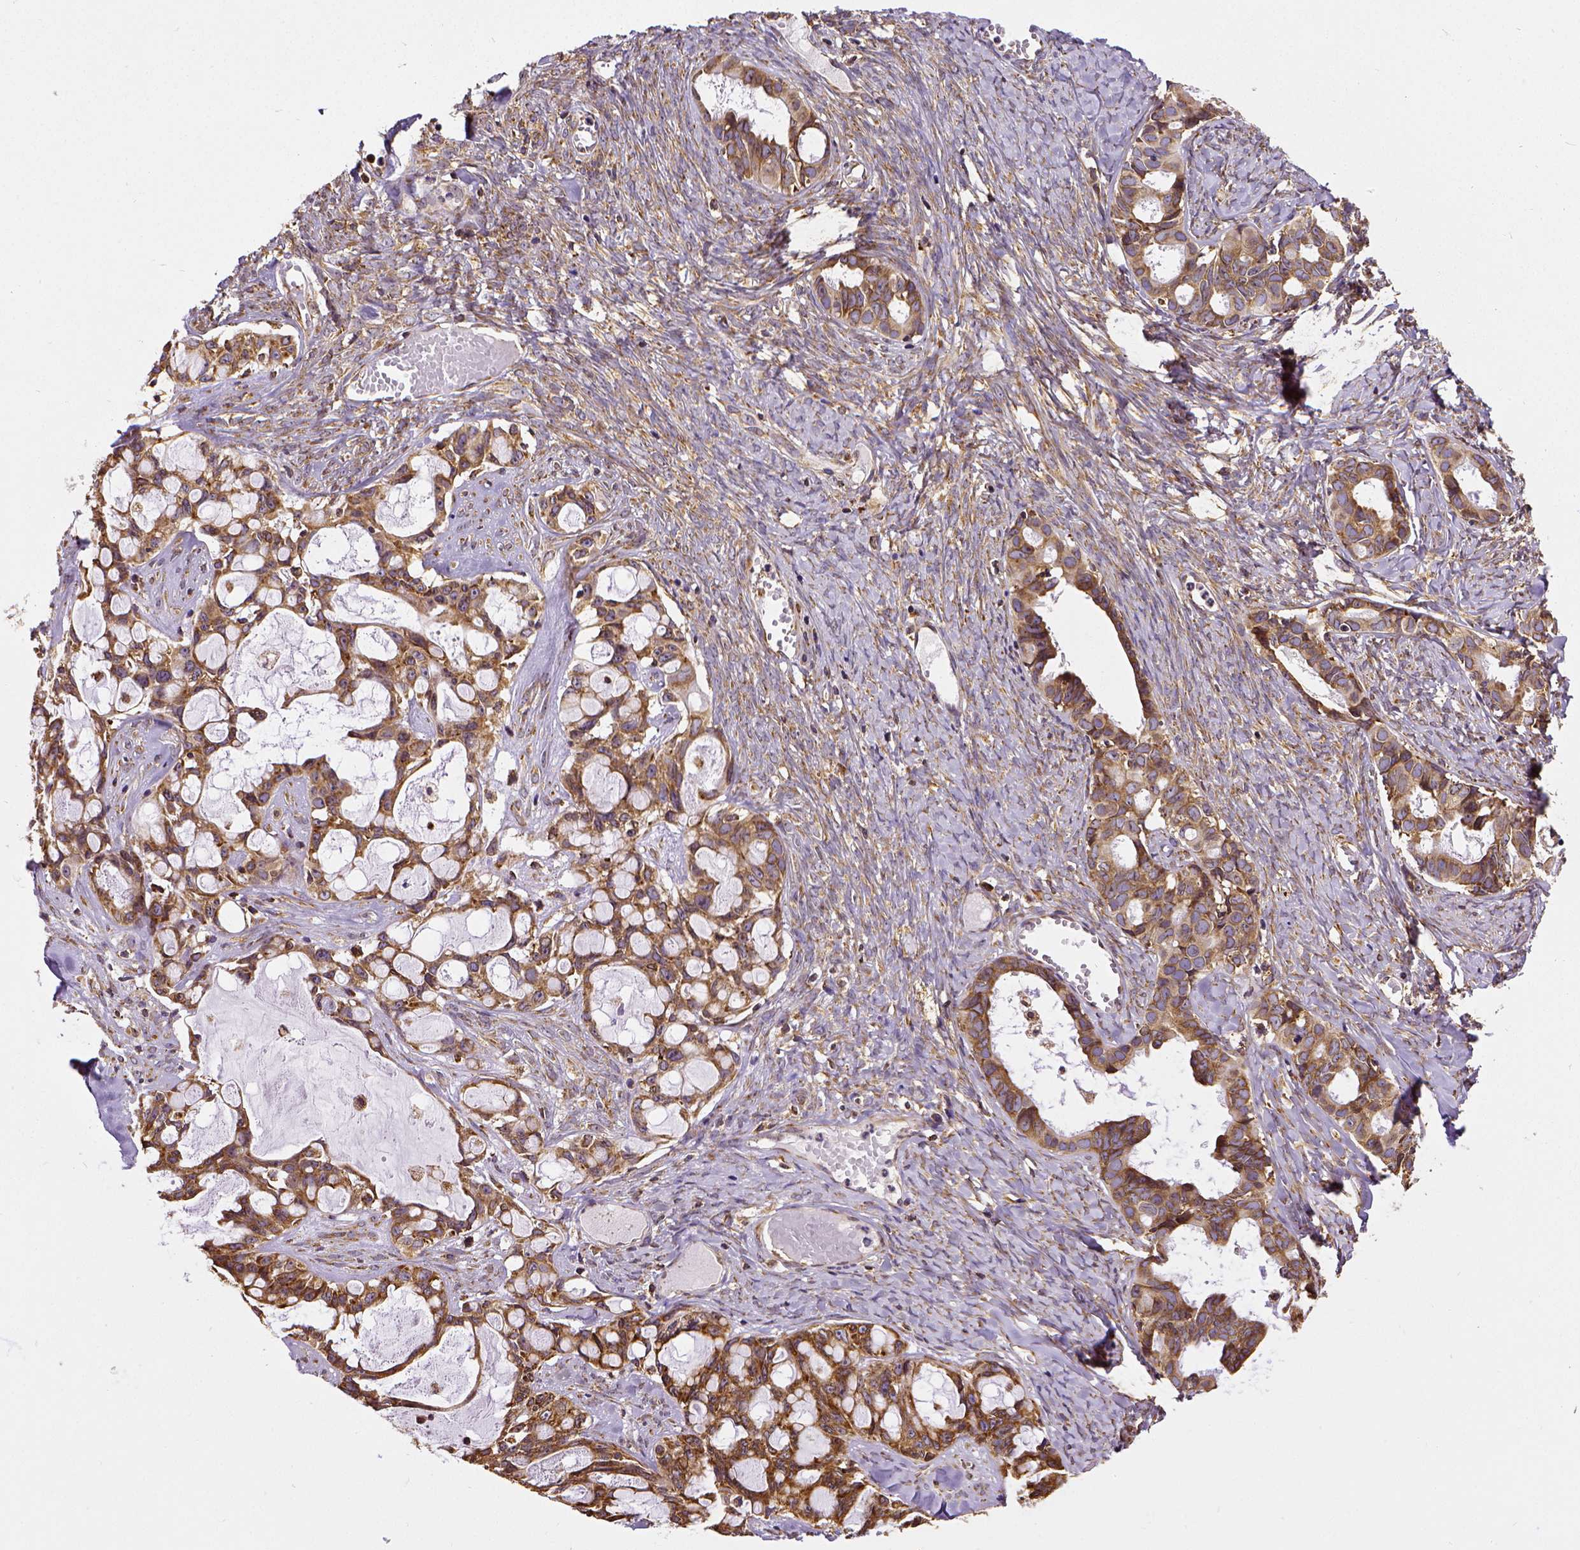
{"staining": {"intensity": "strong", "quantity": ">75%", "location": "cytoplasmic/membranous"}, "tissue": "ovarian cancer", "cell_type": "Tumor cells", "image_type": "cancer", "snomed": [{"axis": "morphology", "description": "Cystadenocarcinoma, serous, NOS"}, {"axis": "topography", "description": "Ovary"}], "caption": "A histopathology image of human ovarian cancer stained for a protein exhibits strong cytoplasmic/membranous brown staining in tumor cells.", "gene": "MTDH", "patient": {"sex": "female", "age": 69}}